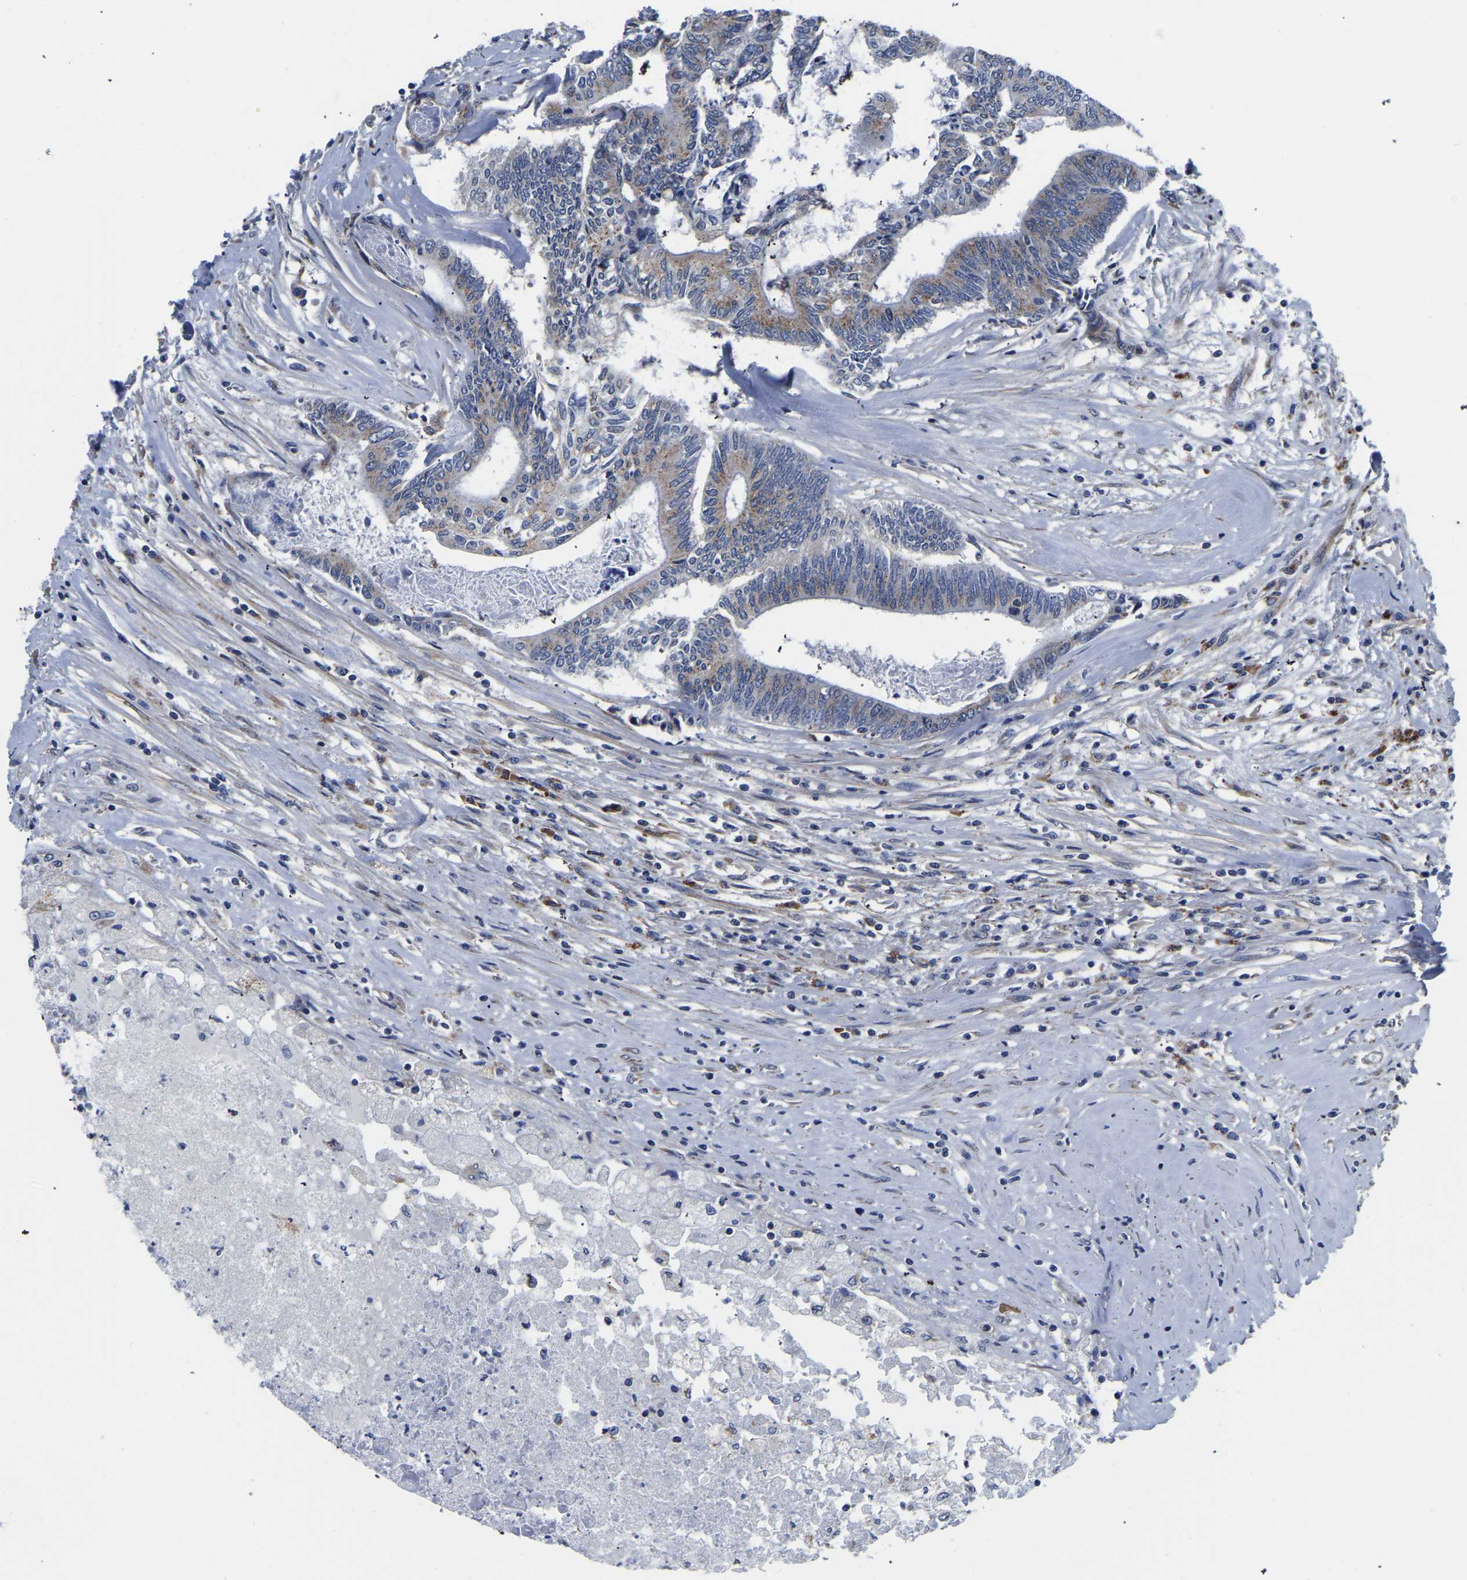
{"staining": {"intensity": "weak", "quantity": "25%-75%", "location": "cytoplasmic/membranous"}, "tissue": "colorectal cancer", "cell_type": "Tumor cells", "image_type": "cancer", "snomed": [{"axis": "morphology", "description": "Adenocarcinoma, NOS"}, {"axis": "topography", "description": "Rectum"}], "caption": "A brown stain shows weak cytoplasmic/membranous expression of a protein in human colorectal cancer (adenocarcinoma) tumor cells.", "gene": "PDLIM7", "patient": {"sex": "male", "age": 63}}